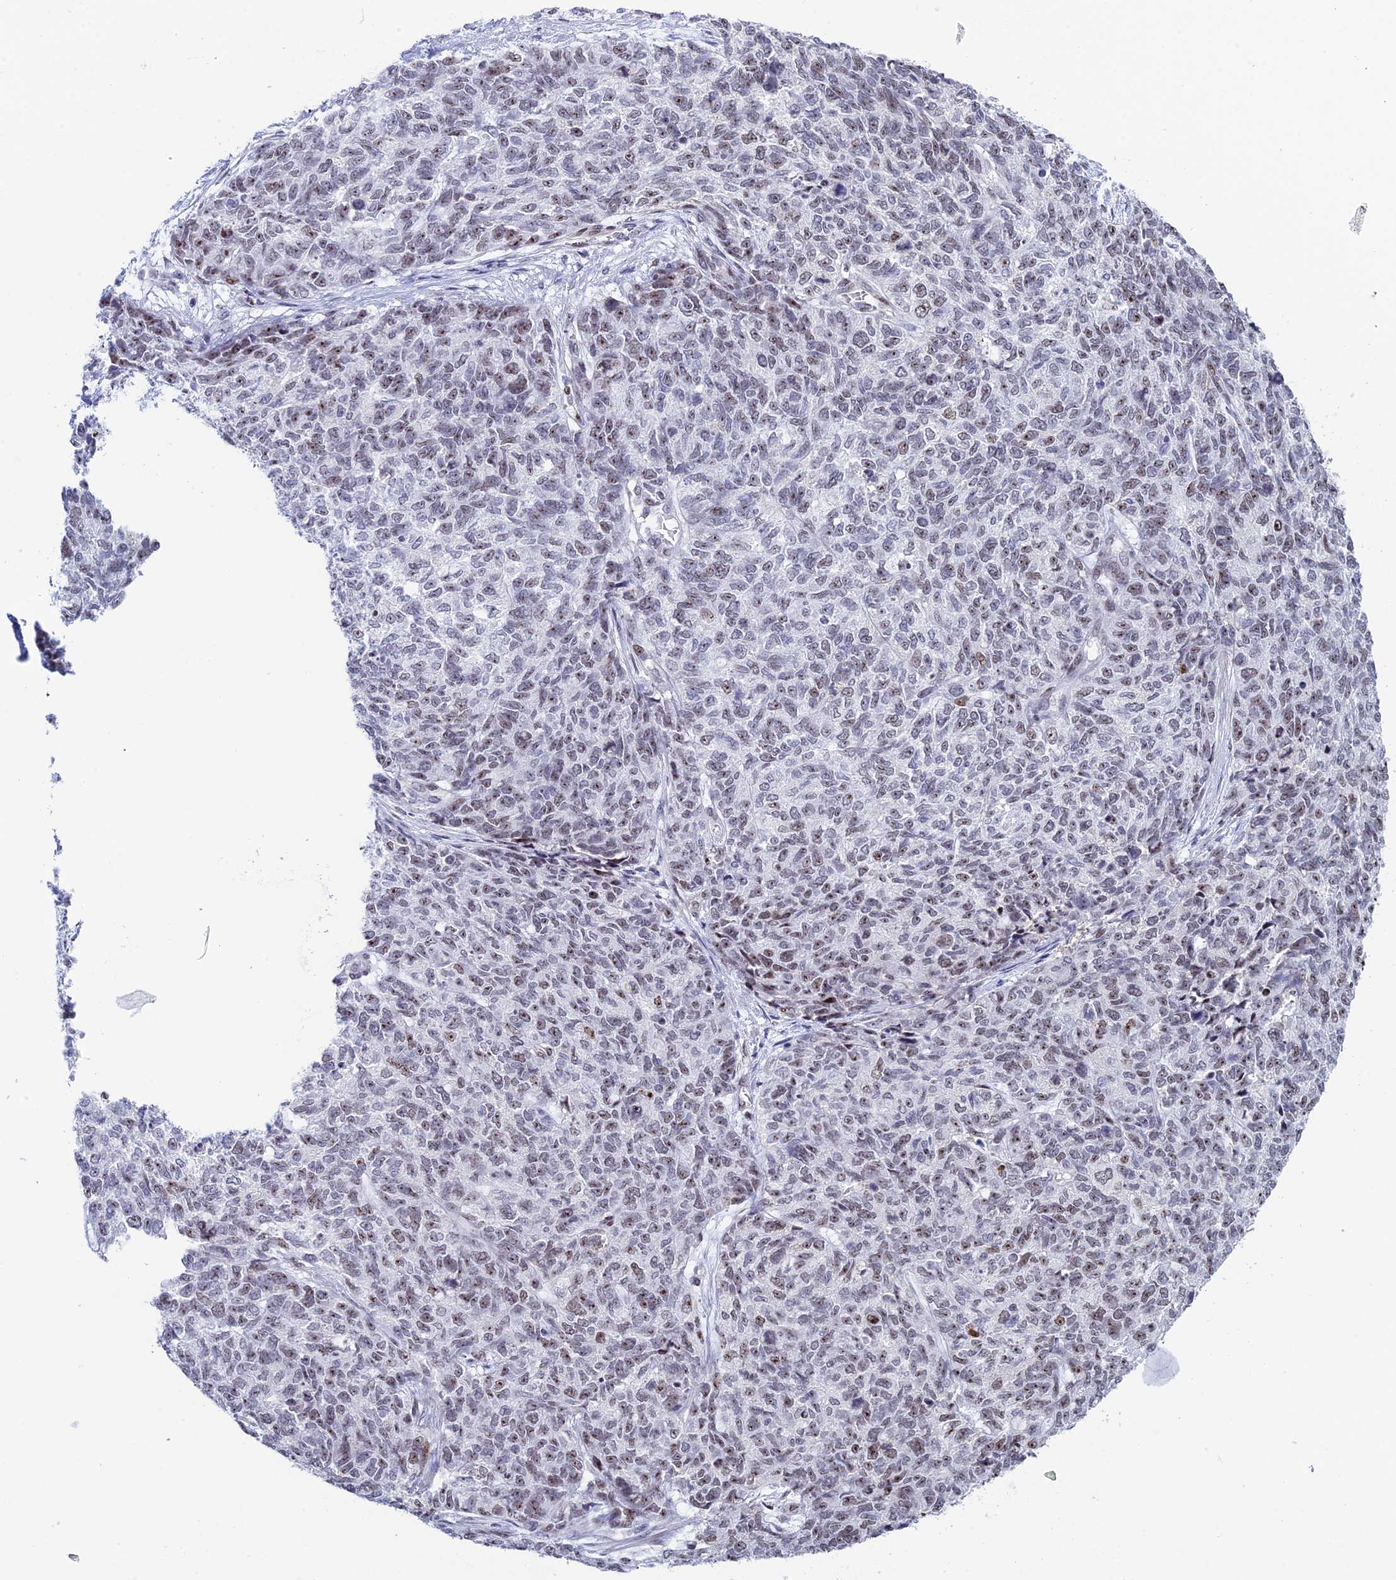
{"staining": {"intensity": "weak", "quantity": "25%-75%", "location": "nuclear"}, "tissue": "cervical cancer", "cell_type": "Tumor cells", "image_type": "cancer", "snomed": [{"axis": "morphology", "description": "Squamous cell carcinoma, NOS"}, {"axis": "topography", "description": "Cervix"}], "caption": "DAB (3,3'-diaminobenzidine) immunohistochemical staining of human cervical squamous cell carcinoma demonstrates weak nuclear protein staining in approximately 25%-75% of tumor cells.", "gene": "CCDC86", "patient": {"sex": "female", "age": 63}}